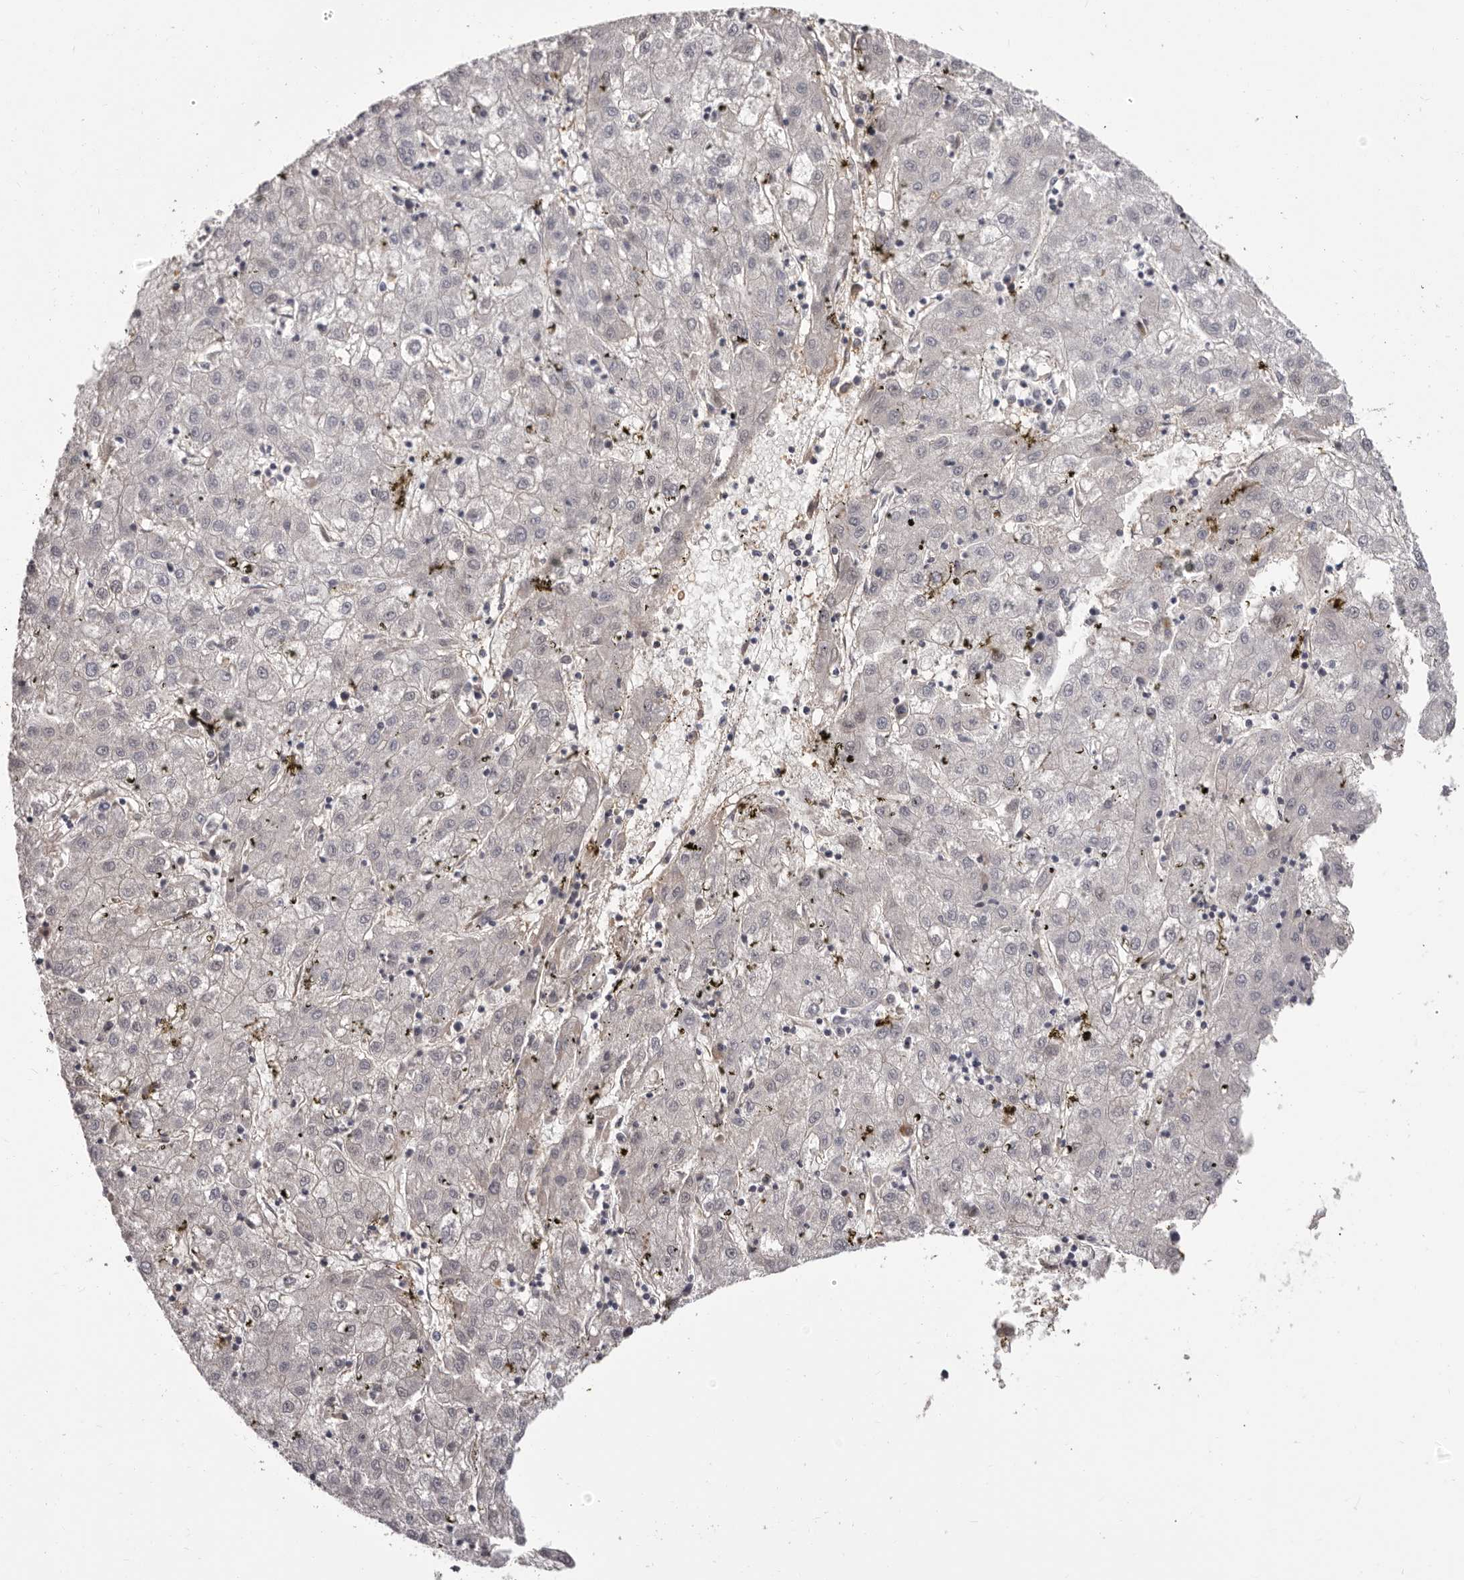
{"staining": {"intensity": "negative", "quantity": "none", "location": "none"}, "tissue": "liver cancer", "cell_type": "Tumor cells", "image_type": "cancer", "snomed": [{"axis": "morphology", "description": "Carcinoma, Hepatocellular, NOS"}, {"axis": "topography", "description": "Liver"}], "caption": "Hepatocellular carcinoma (liver) was stained to show a protein in brown. There is no significant staining in tumor cells.", "gene": "OTUD3", "patient": {"sex": "male", "age": 72}}